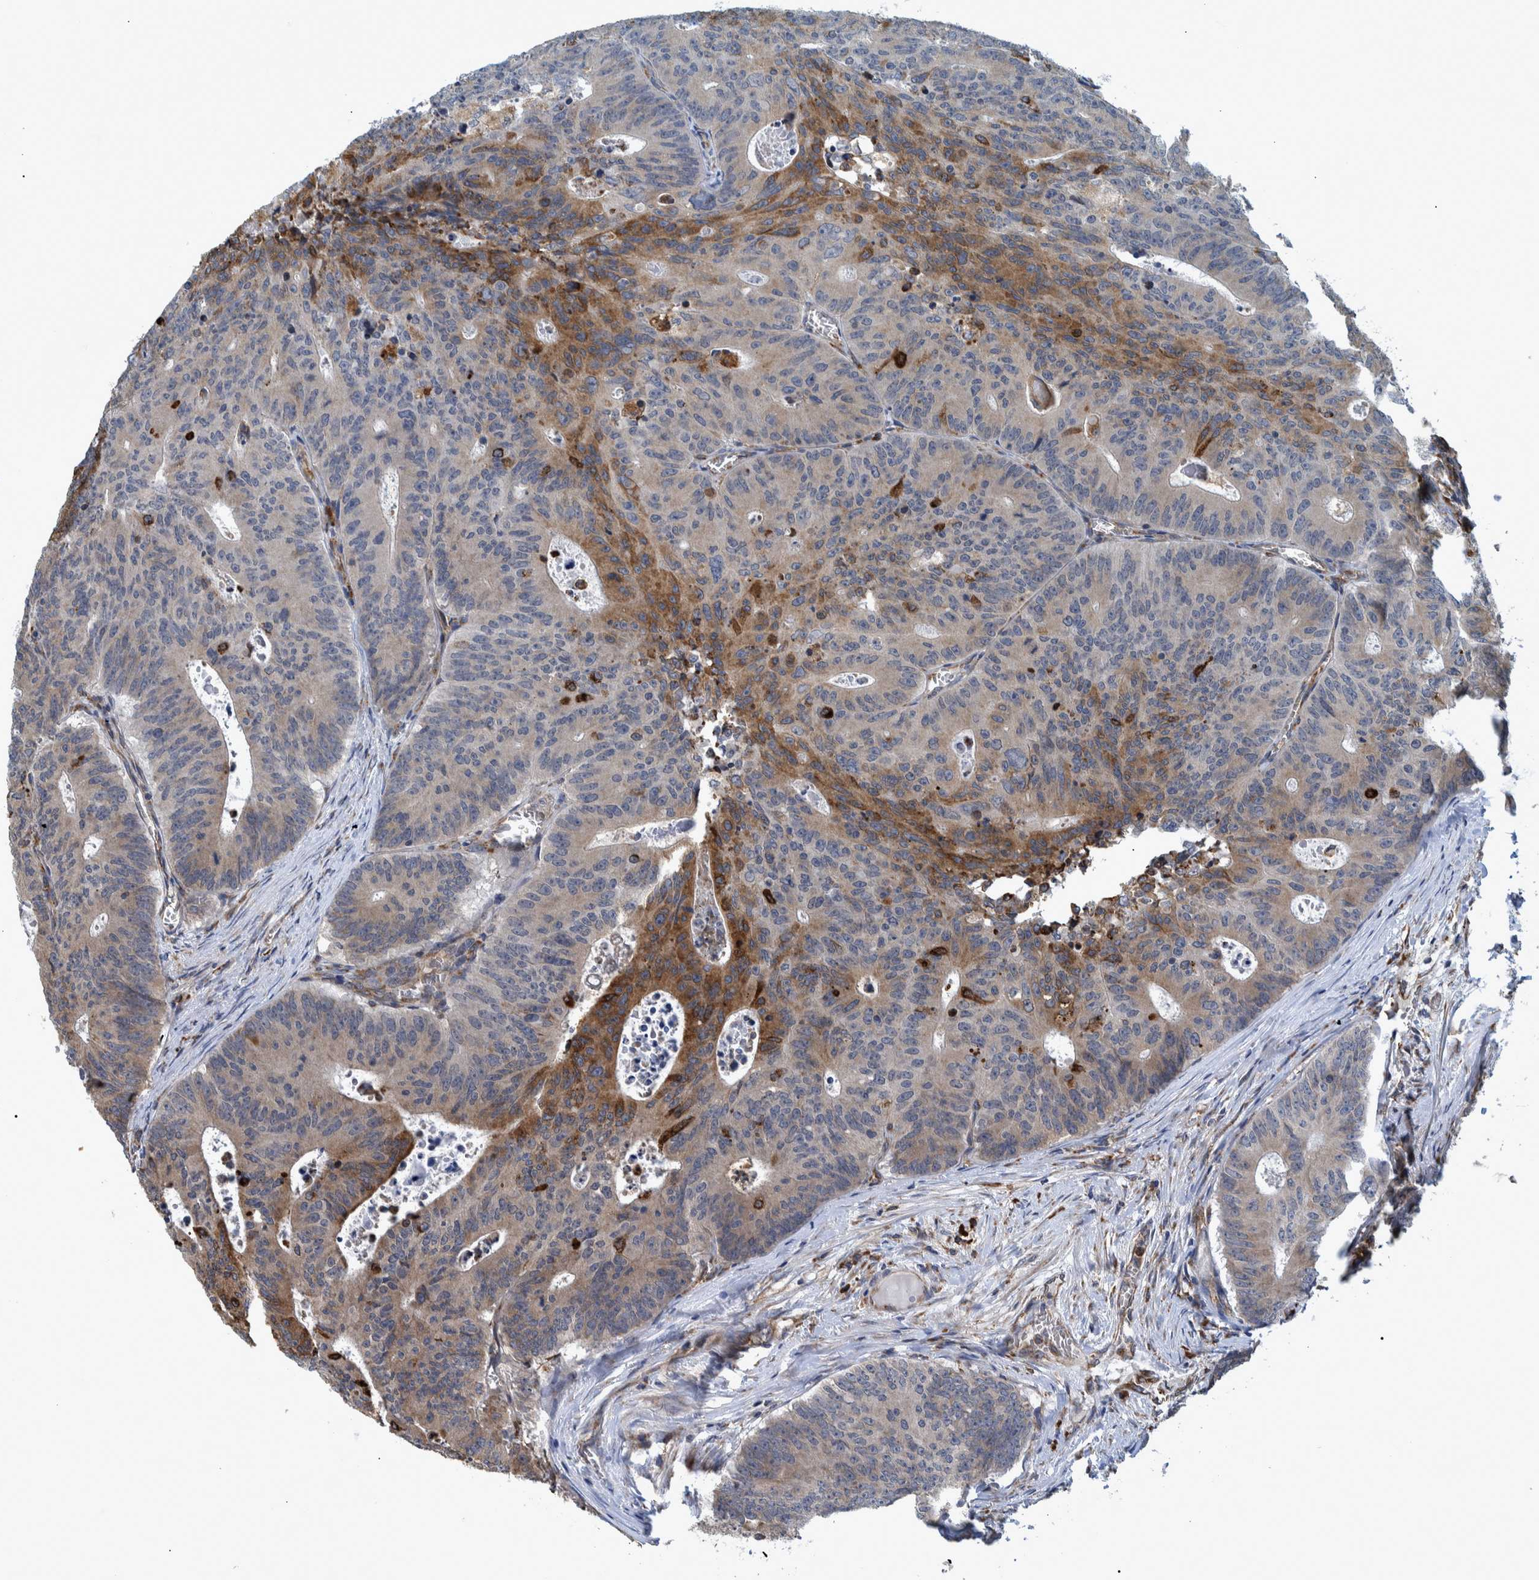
{"staining": {"intensity": "moderate", "quantity": "25%-75%", "location": "cytoplasmic/membranous"}, "tissue": "colorectal cancer", "cell_type": "Tumor cells", "image_type": "cancer", "snomed": [{"axis": "morphology", "description": "Adenocarcinoma, NOS"}, {"axis": "topography", "description": "Colon"}], "caption": "This photomicrograph reveals immunohistochemistry staining of human colorectal adenocarcinoma, with medium moderate cytoplasmic/membranous positivity in about 25%-75% of tumor cells.", "gene": "SPAG5", "patient": {"sex": "male", "age": 87}}